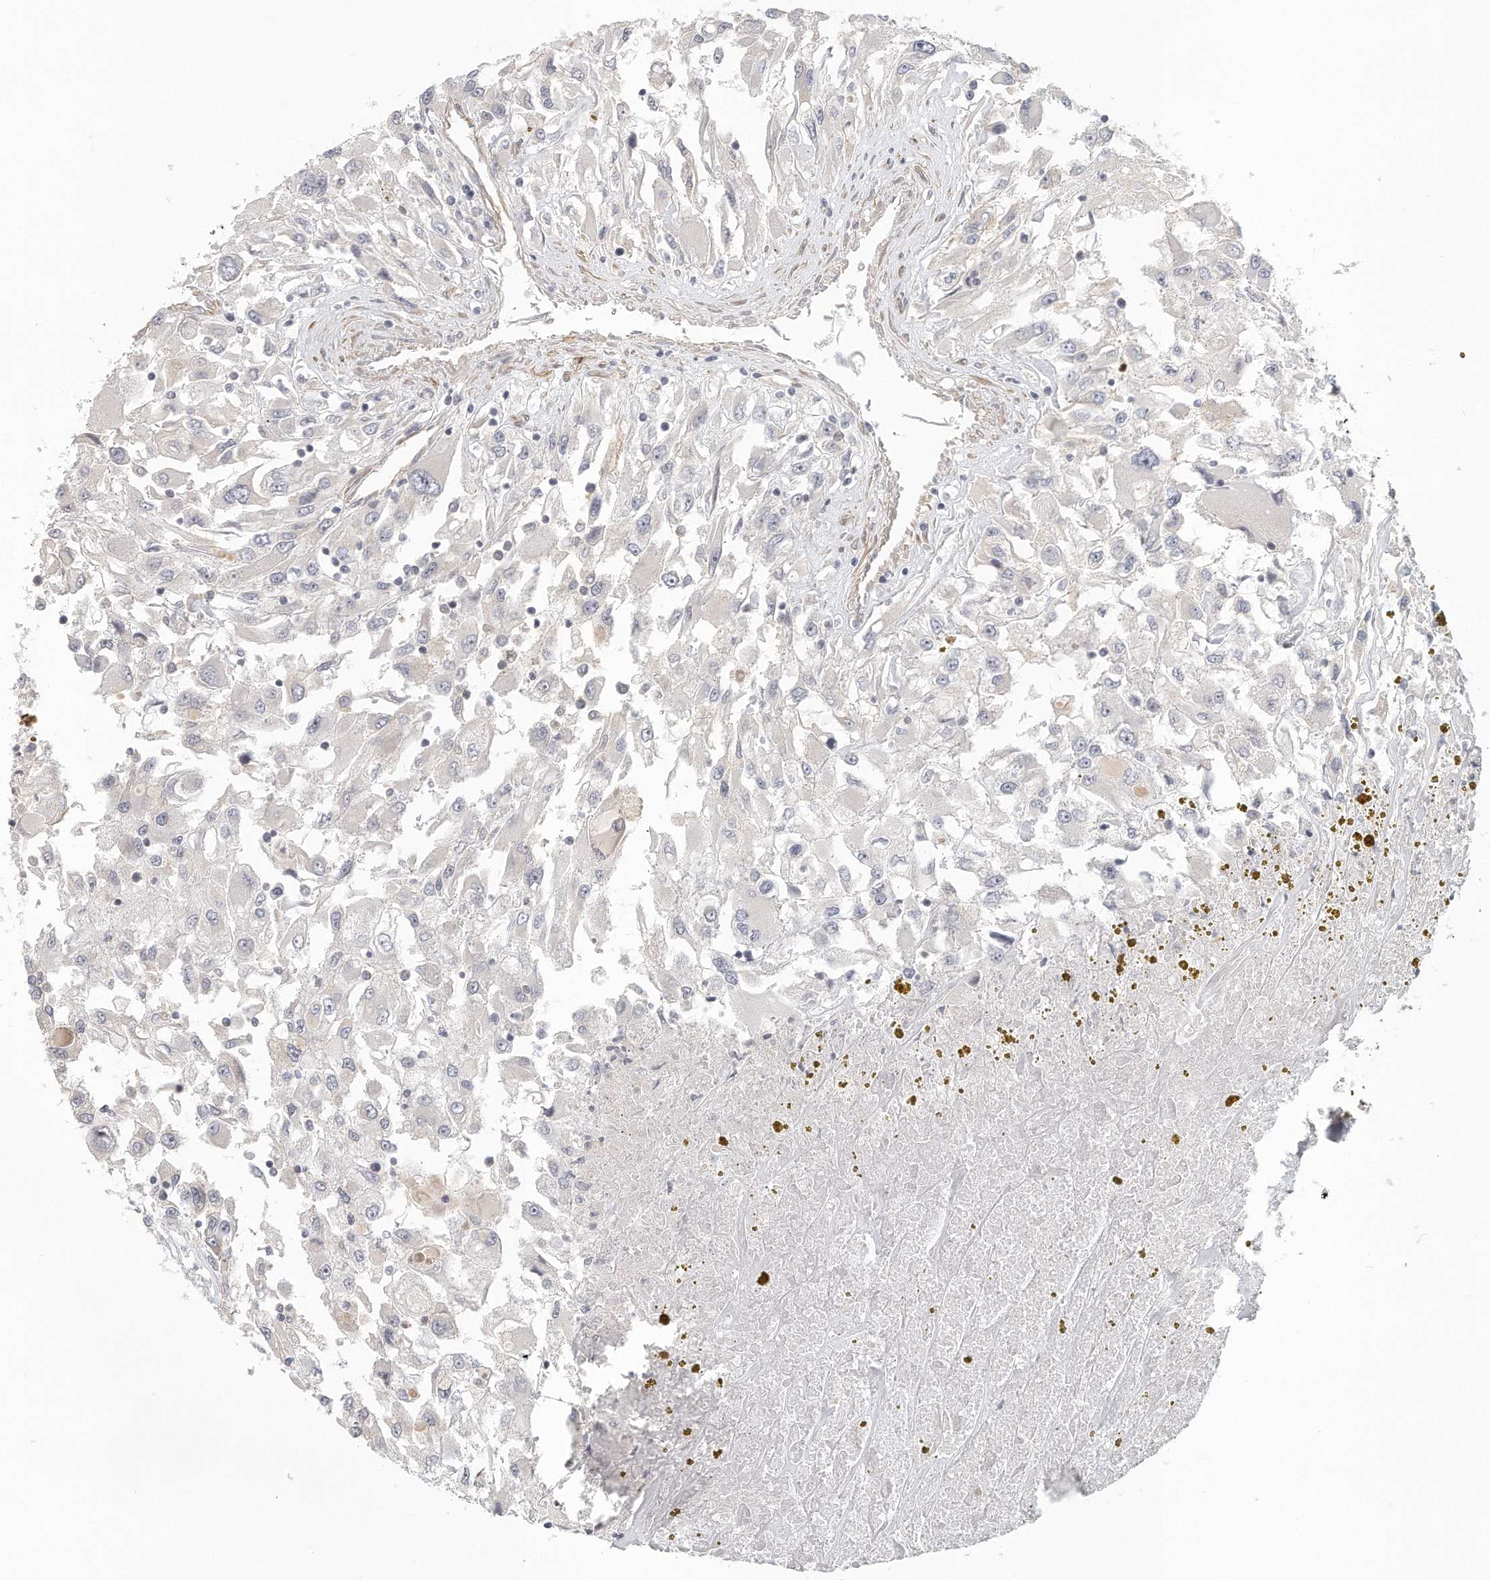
{"staining": {"intensity": "negative", "quantity": "none", "location": "none"}, "tissue": "renal cancer", "cell_type": "Tumor cells", "image_type": "cancer", "snomed": [{"axis": "morphology", "description": "Adenocarcinoma, NOS"}, {"axis": "topography", "description": "Kidney"}], "caption": "High magnification brightfield microscopy of renal cancer (adenocarcinoma) stained with DAB (brown) and counterstained with hematoxylin (blue): tumor cells show no significant positivity. The staining is performed using DAB (3,3'-diaminobenzidine) brown chromogen with nuclei counter-stained in using hematoxylin.", "gene": "MTERF4", "patient": {"sex": "female", "age": 52}}